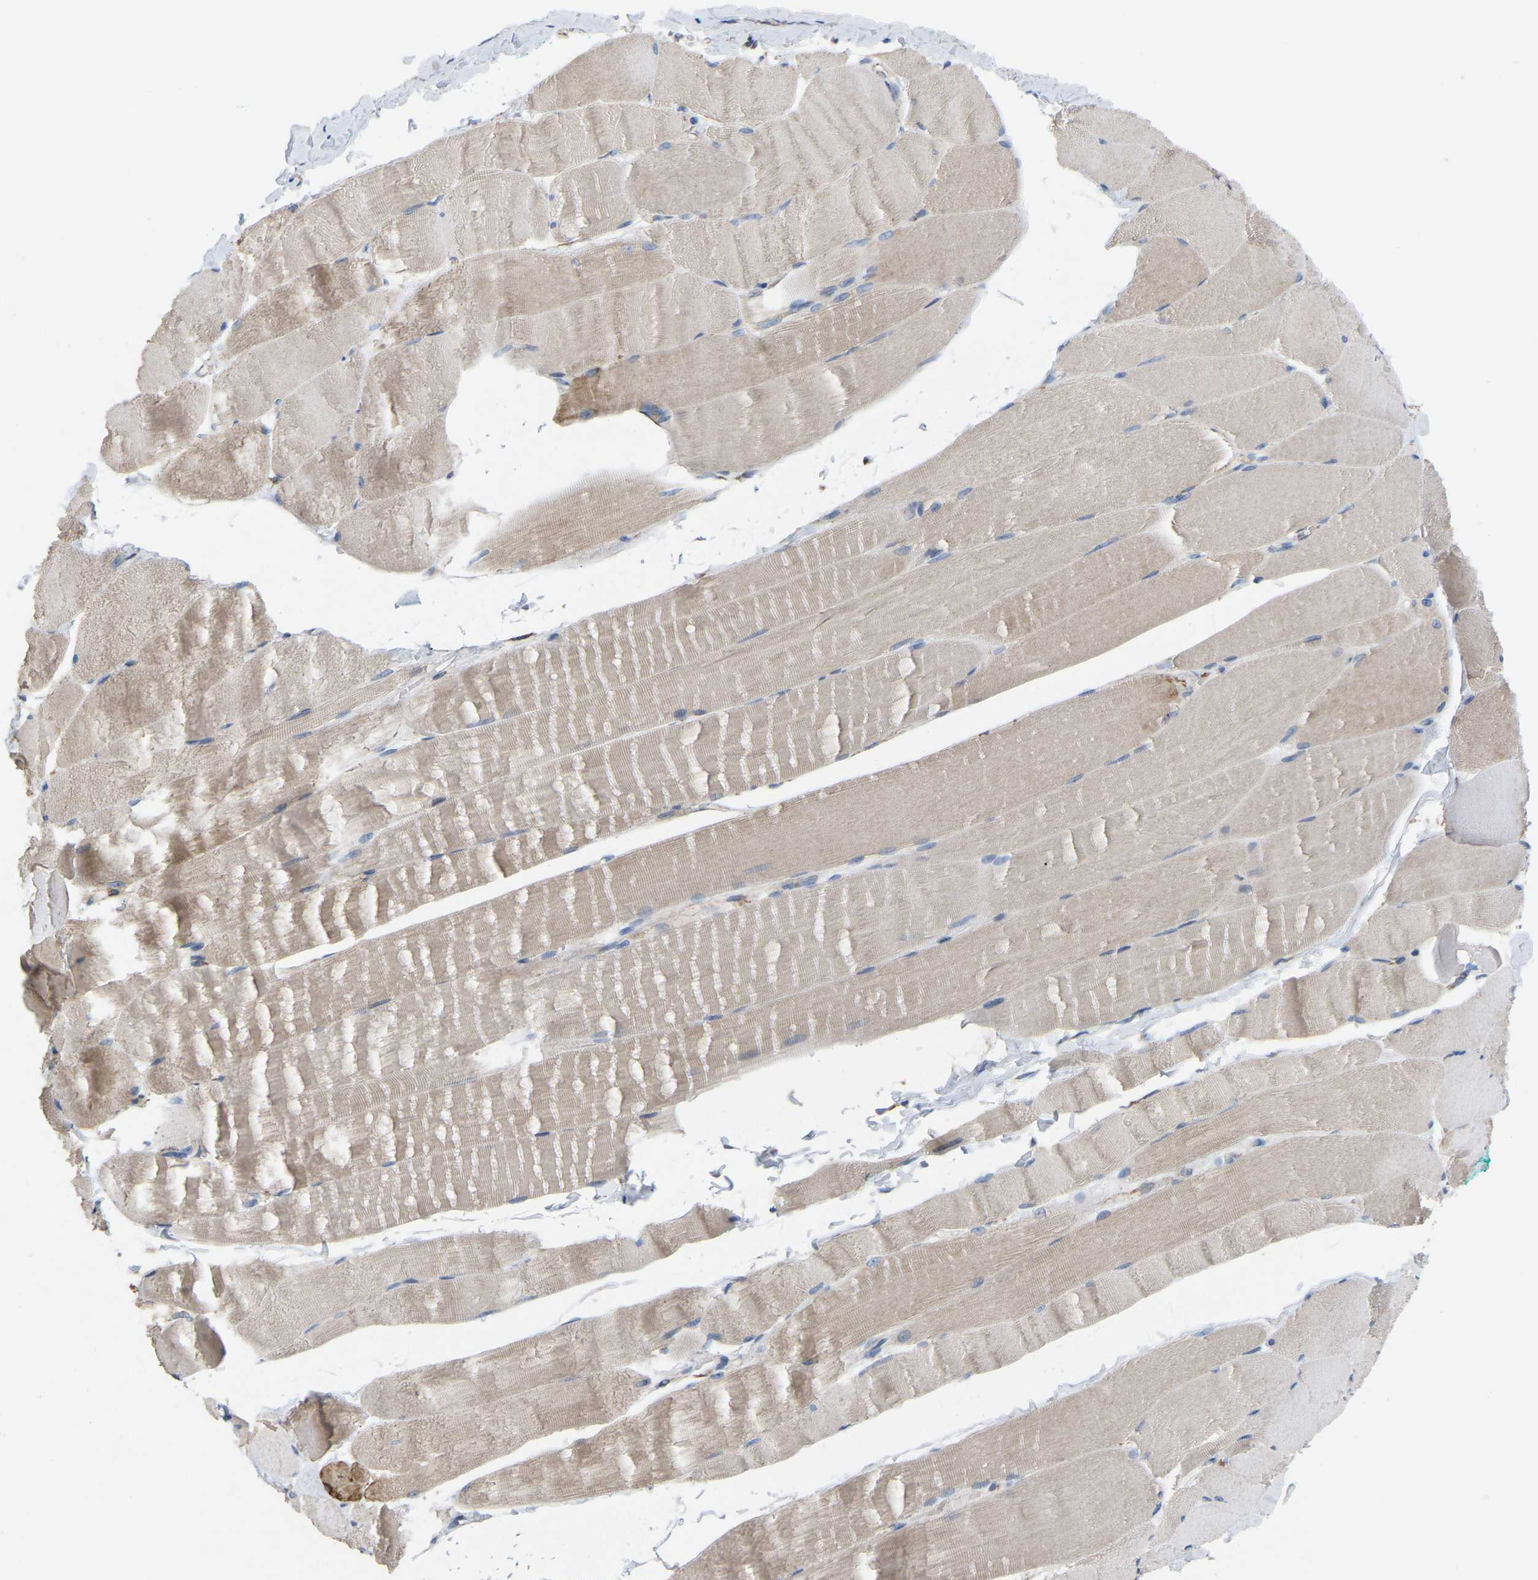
{"staining": {"intensity": "weak", "quantity": ">75%", "location": "cytoplasmic/membranous"}, "tissue": "skeletal muscle", "cell_type": "Myocytes", "image_type": "normal", "snomed": [{"axis": "morphology", "description": "Normal tissue, NOS"}, {"axis": "morphology", "description": "Squamous cell carcinoma, NOS"}, {"axis": "topography", "description": "Skeletal muscle"}], "caption": "Skeletal muscle was stained to show a protein in brown. There is low levels of weak cytoplasmic/membranous staining in about >75% of myocytes. (DAB (3,3'-diaminobenzidine) = brown stain, brightfield microscopy at high magnification).", "gene": "BCL10", "patient": {"sex": "male", "age": 51}}